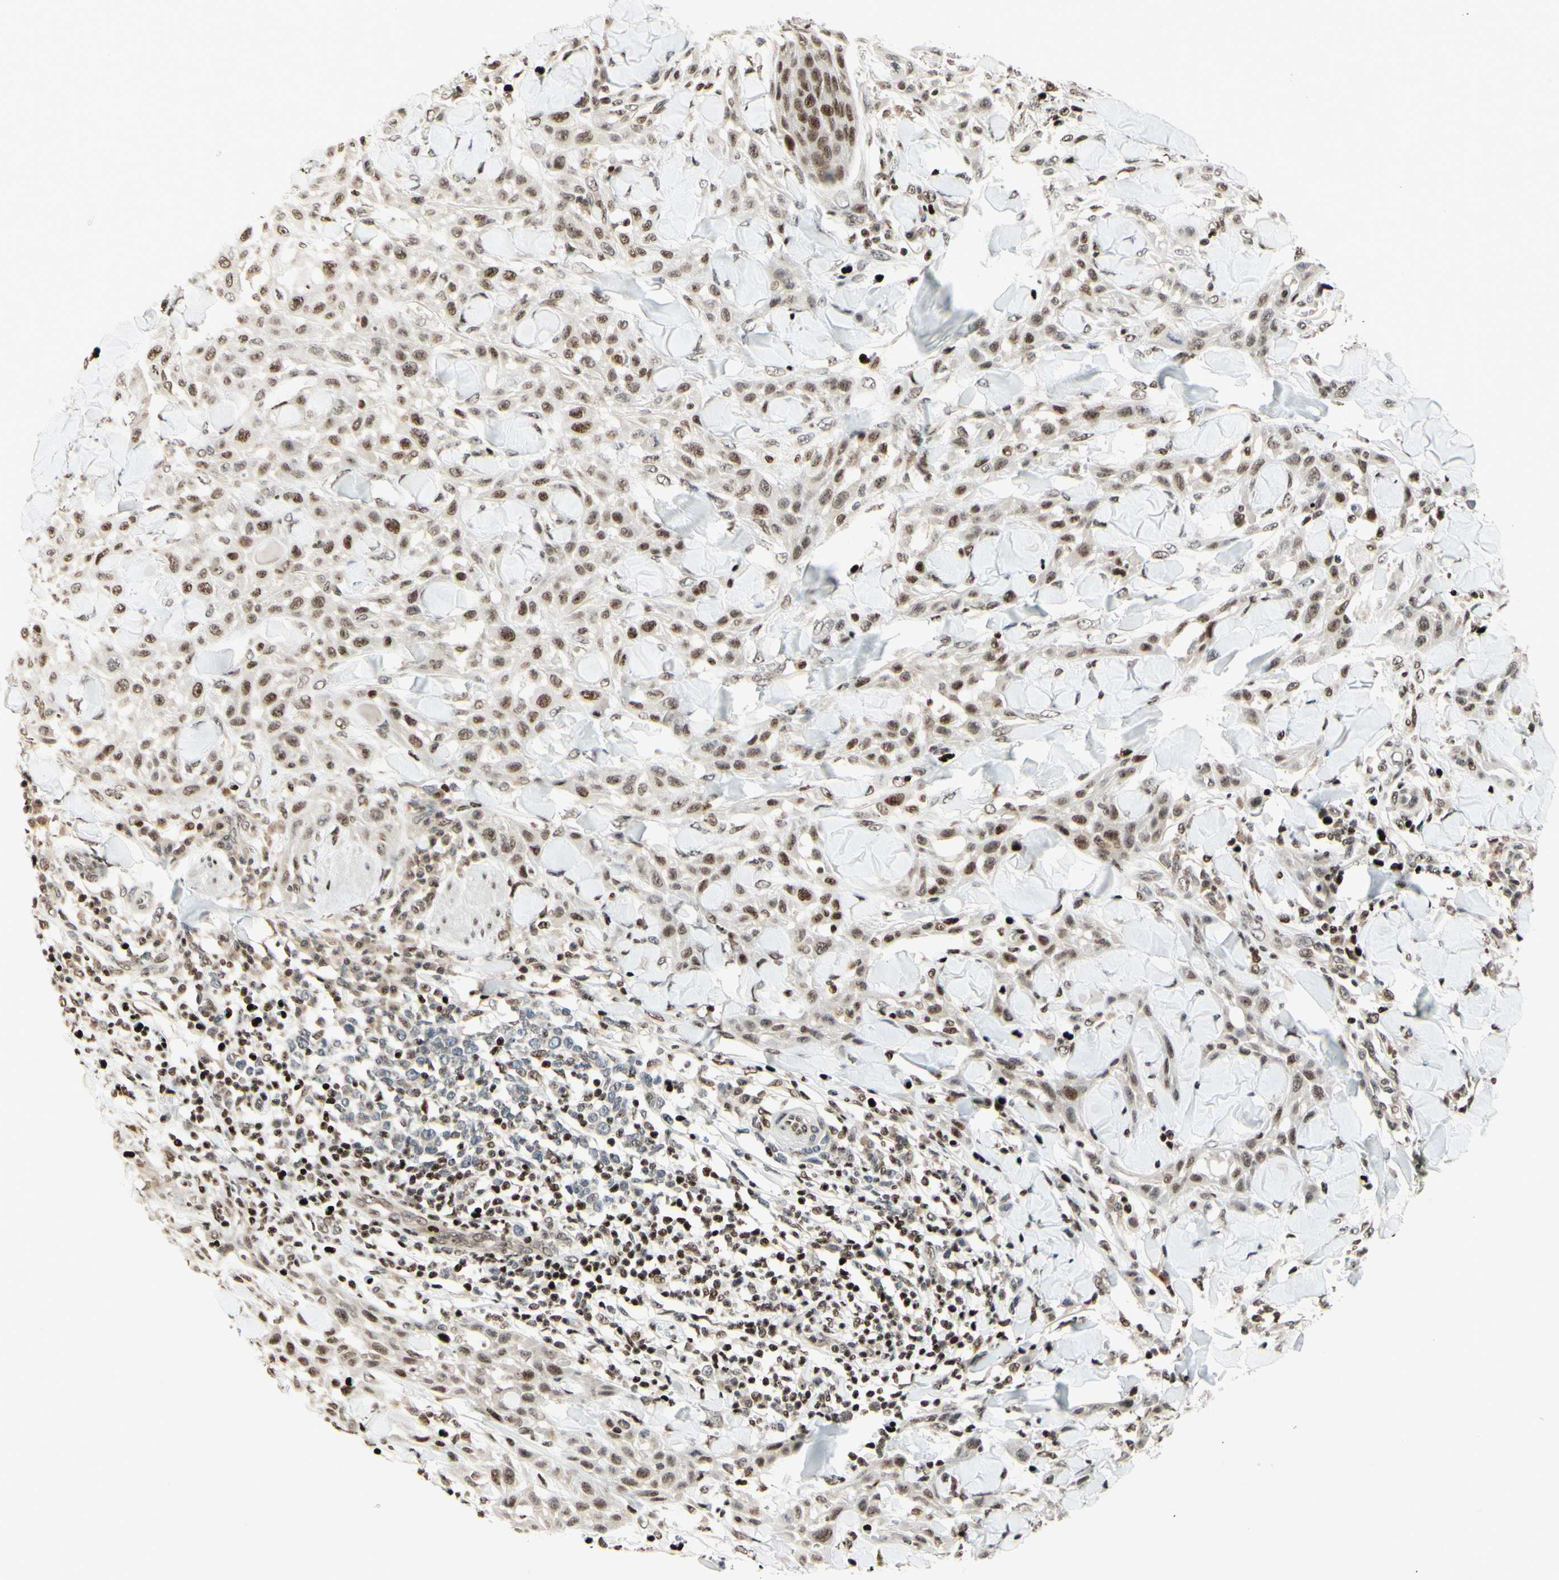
{"staining": {"intensity": "moderate", "quantity": ">75%", "location": "nuclear"}, "tissue": "skin cancer", "cell_type": "Tumor cells", "image_type": "cancer", "snomed": [{"axis": "morphology", "description": "Squamous cell carcinoma, NOS"}, {"axis": "topography", "description": "Skin"}], "caption": "Tumor cells demonstrate moderate nuclear expression in about >75% of cells in skin cancer.", "gene": "CDKL5", "patient": {"sex": "male", "age": 24}}